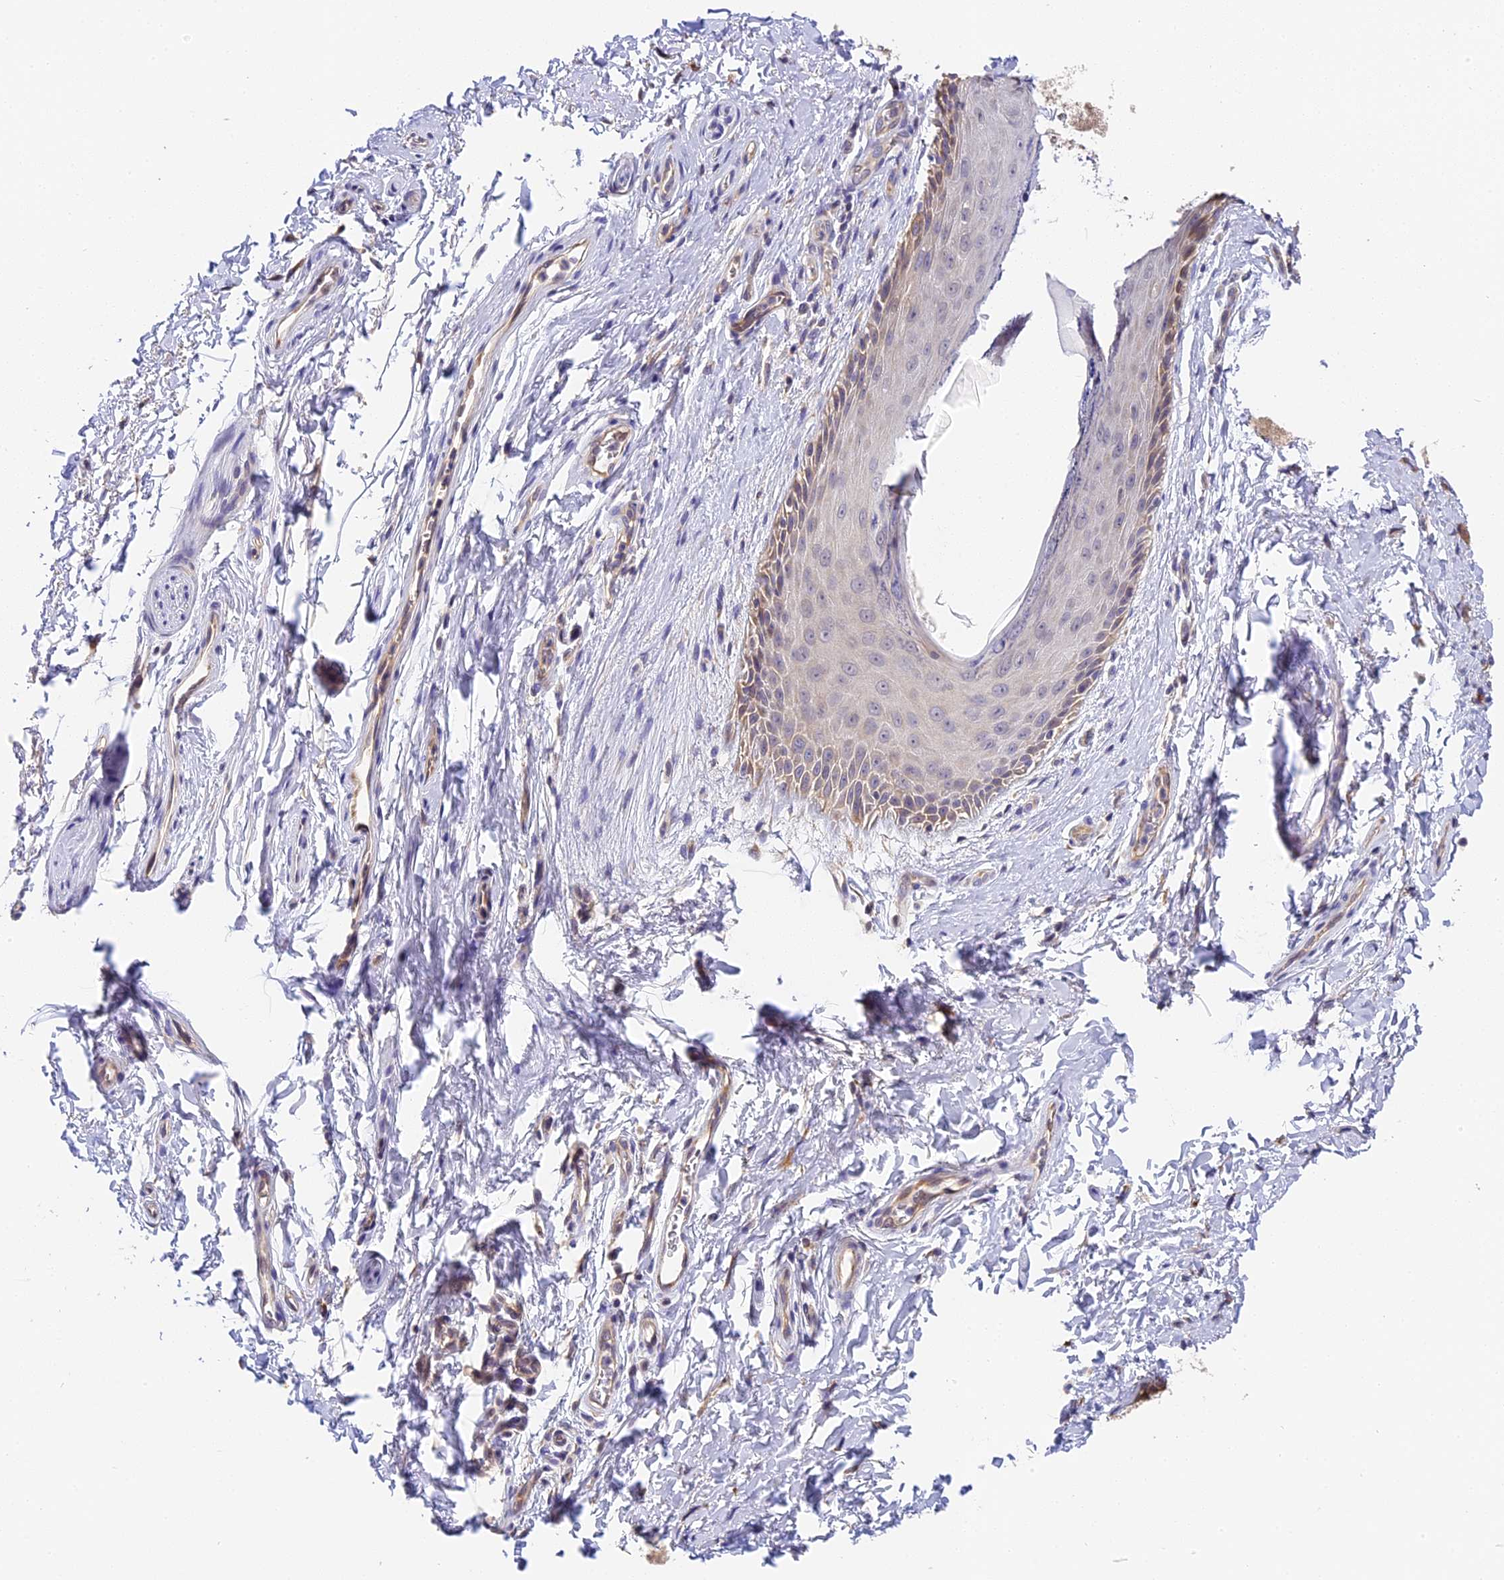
{"staining": {"intensity": "weak", "quantity": "<25%", "location": "cytoplasmic/membranous"}, "tissue": "skin", "cell_type": "Epidermal cells", "image_type": "normal", "snomed": [{"axis": "morphology", "description": "Normal tissue, NOS"}, {"axis": "topography", "description": "Anal"}], "caption": "Immunohistochemistry (IHC) of benign skin displays no expression in epidermal cells. (Stains: DAB IHC with hematoxylin counter stain, Microscopy: brightfield microscopy at high magnification).", "gene": "BSCL2", "patient": {"sex": "male", "age": 44}}